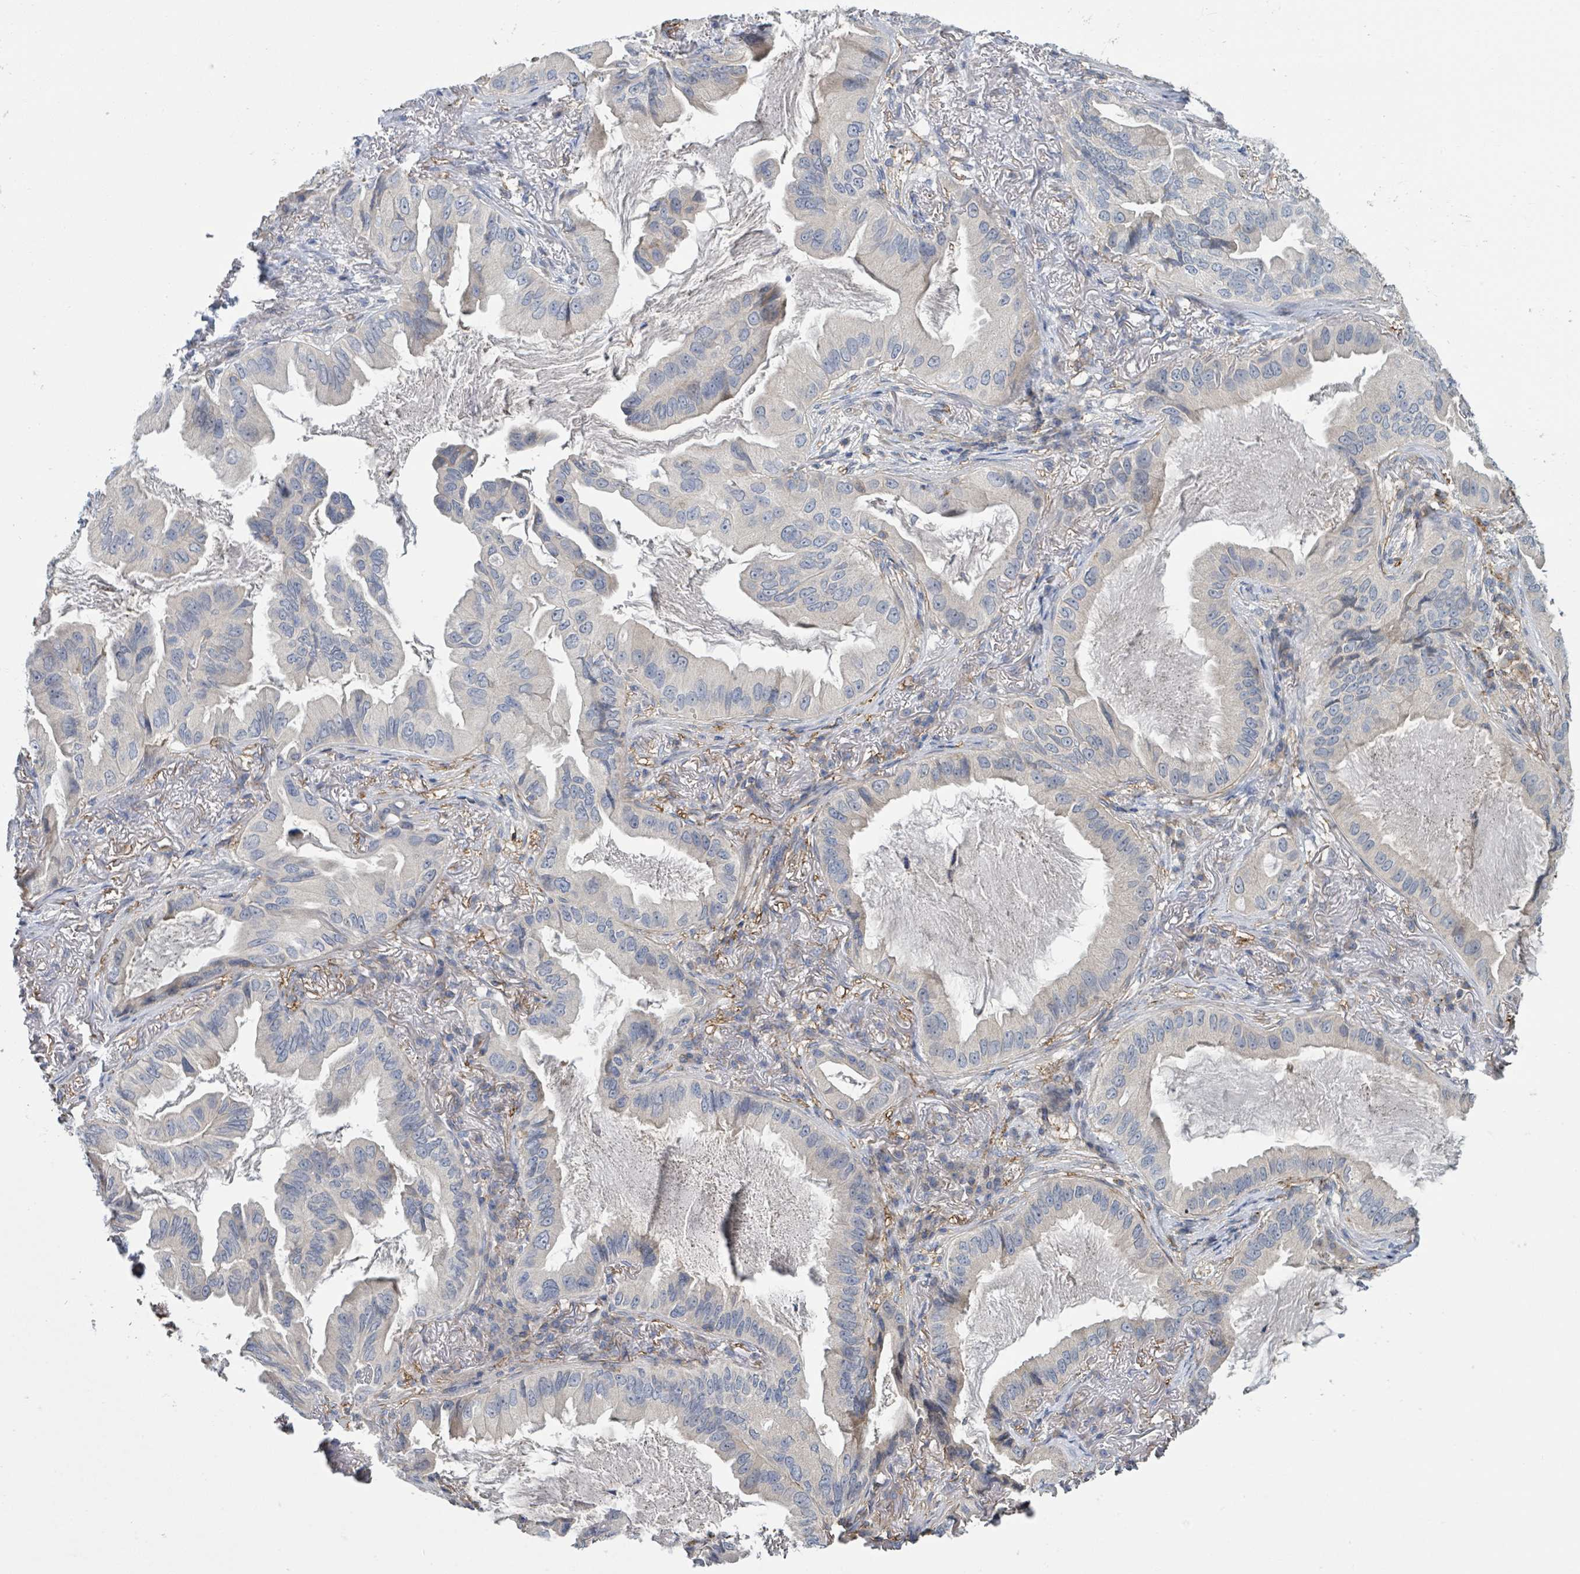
{"staining": {"intensity": "negative", "quantity": "none", "location": "none"}, "tissue": "lung cancer", "cell_type": "Tumor cells", "image_type": "cancer", "snomed": [{"axis": "morphology", "description": "Adenocarcinoma, NOS"}, {"axis": "topography", "description": "Lung"}], "caption": "DAB immunohistochemical staining of lung cancer (adenocarcinoma) displays no significant staining in tumor cells. The staining is performed using DAB brown chromogen with nuclei counter-stained in using hematoxylin.", "gene": "LRRC42", "patient": {"sex": "female", "age": 69}}